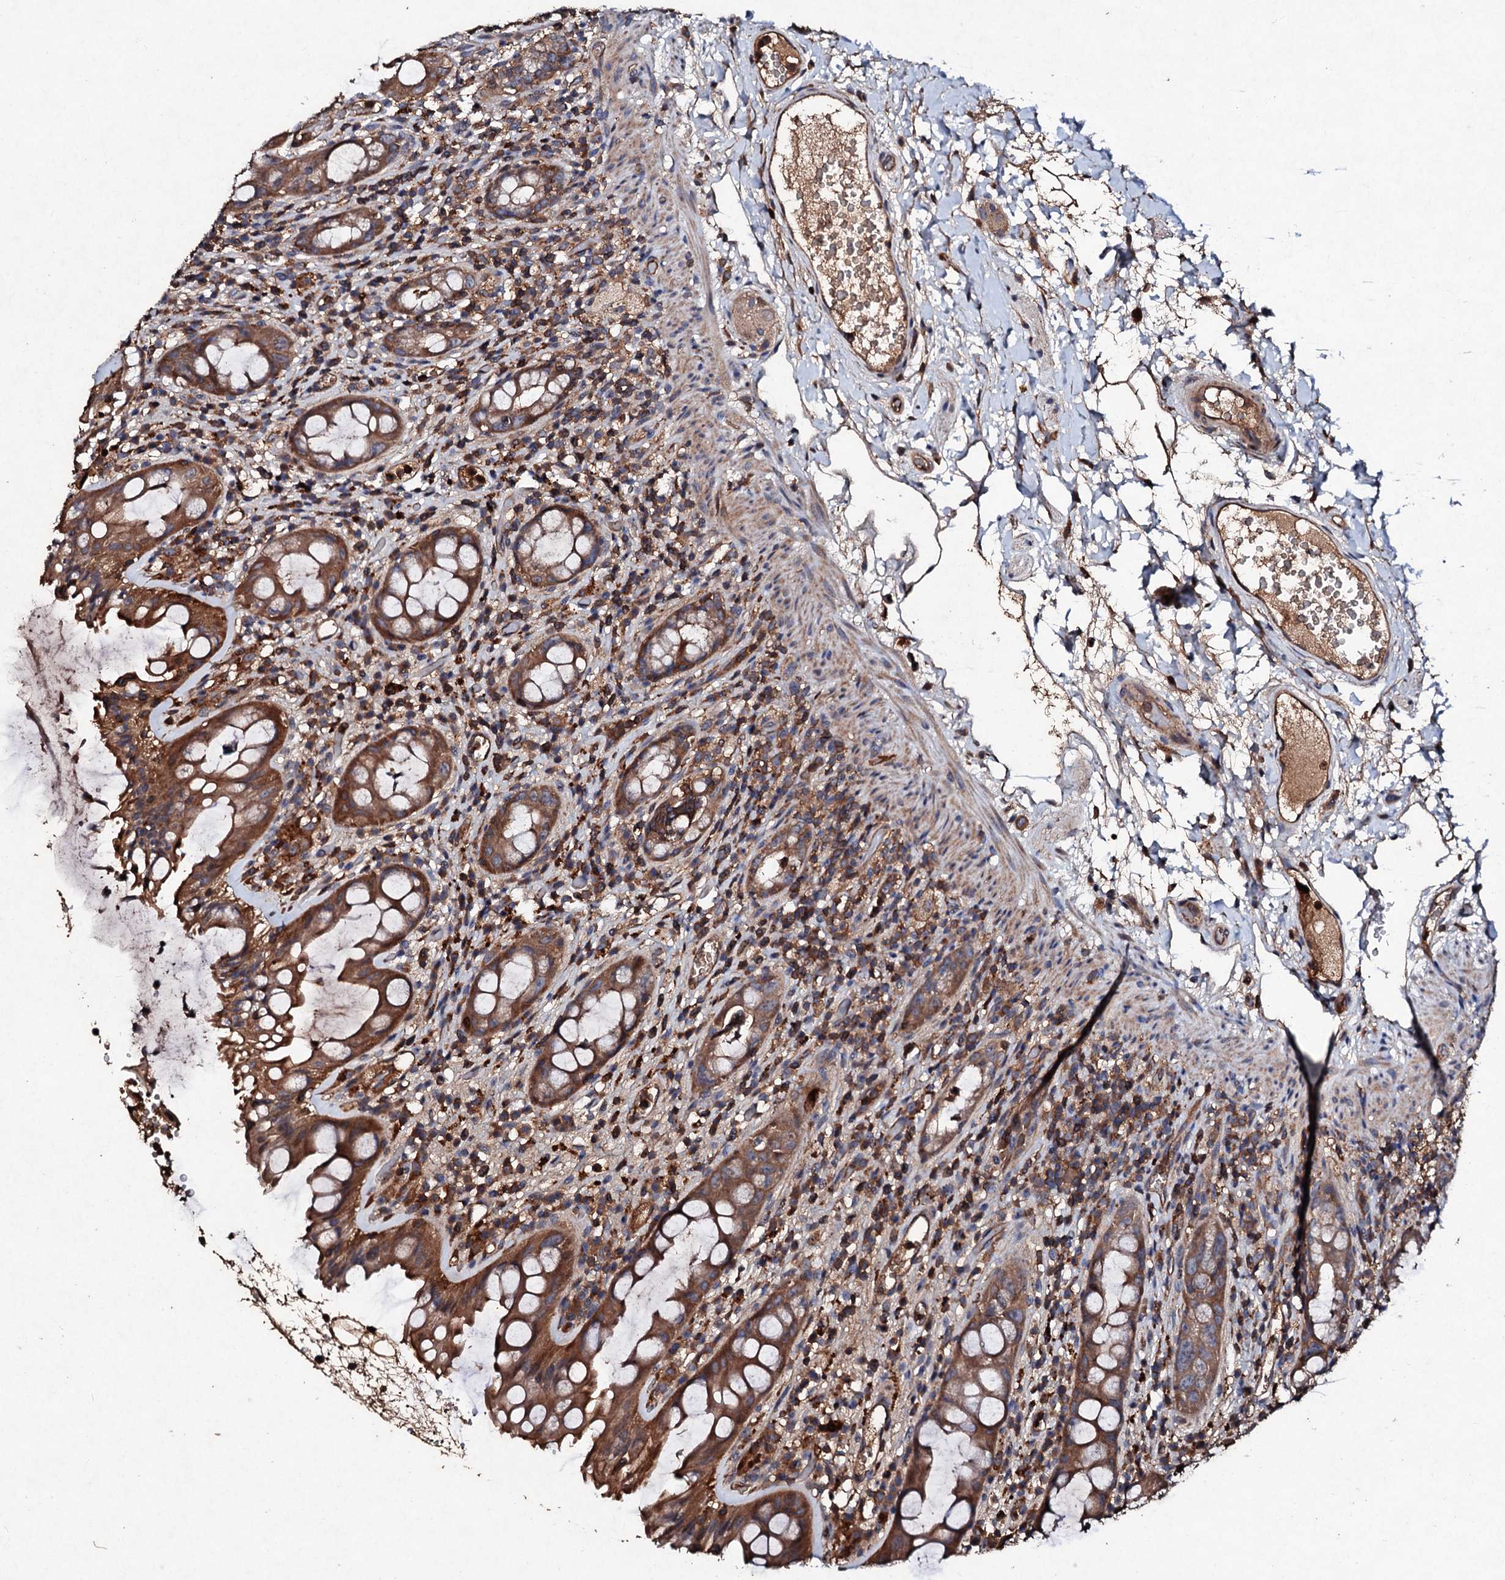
{"staining": {"intensity": "moderate", "quantity": ">75%", "location": "cytoplasmic/membranous"}, "tissue": "rectum", "cell_type": "Glandular cells", "image_type": "normal", "snomed": [{"axis": "morphology", "description": "Normal tissue, NOS"}, {"axis": "topography", "description": "Rectum"}], "caption": "A high-resolution image shows immunohistochemistry (IHC) staining of benign rectum, which demonstrates moderate cytoplasmic/membranous positivity in approximately >75% of glandular cells.", "gene": "KERA", "patient": {"sex": "female", "age": 57}}